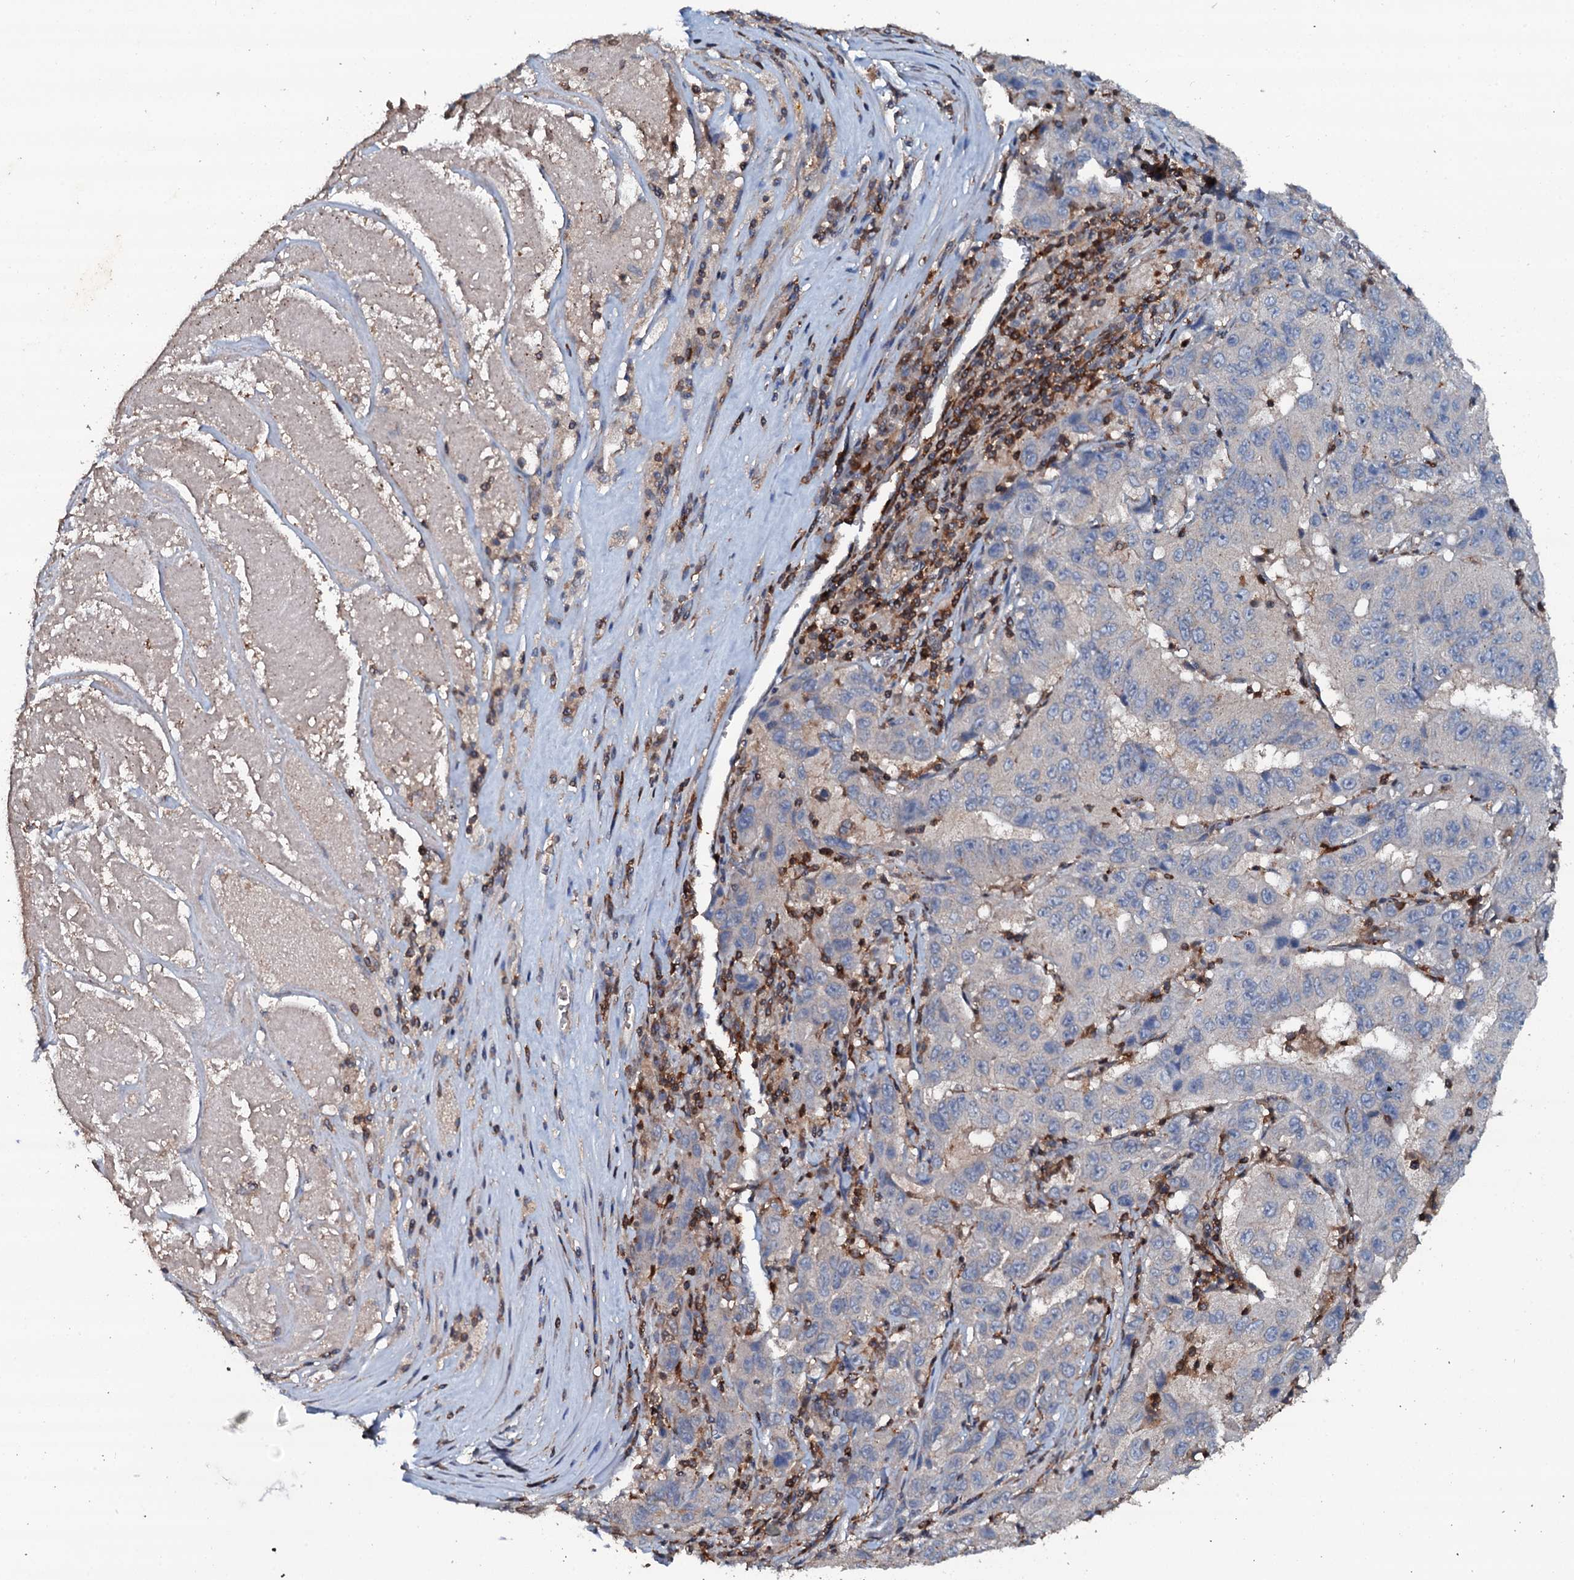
{"staining": {"intensity": "negative", "quantity": "none", "location": "none"}, "tissue": "pancreatic cancer", "cell_type": "Tumor cells", "image_type": "cancer", "snomed": [{"axis": "morphology", "description": "Adenocarcinoma, NOS"}, {"axis": "topography", "description": "Pancreas"}], "caption": "This is a histopathology image of immunohistochemistry staining of pancreatic adenocarcinoma, which shows no positivity in tumor cells. (DAB (3,3'-diaminobenzidine) immunohistochemistry (IHC) with hematoxylin counter stain).", "gene": "GRK2", "patient": {"sex": "male", "age": 63}}